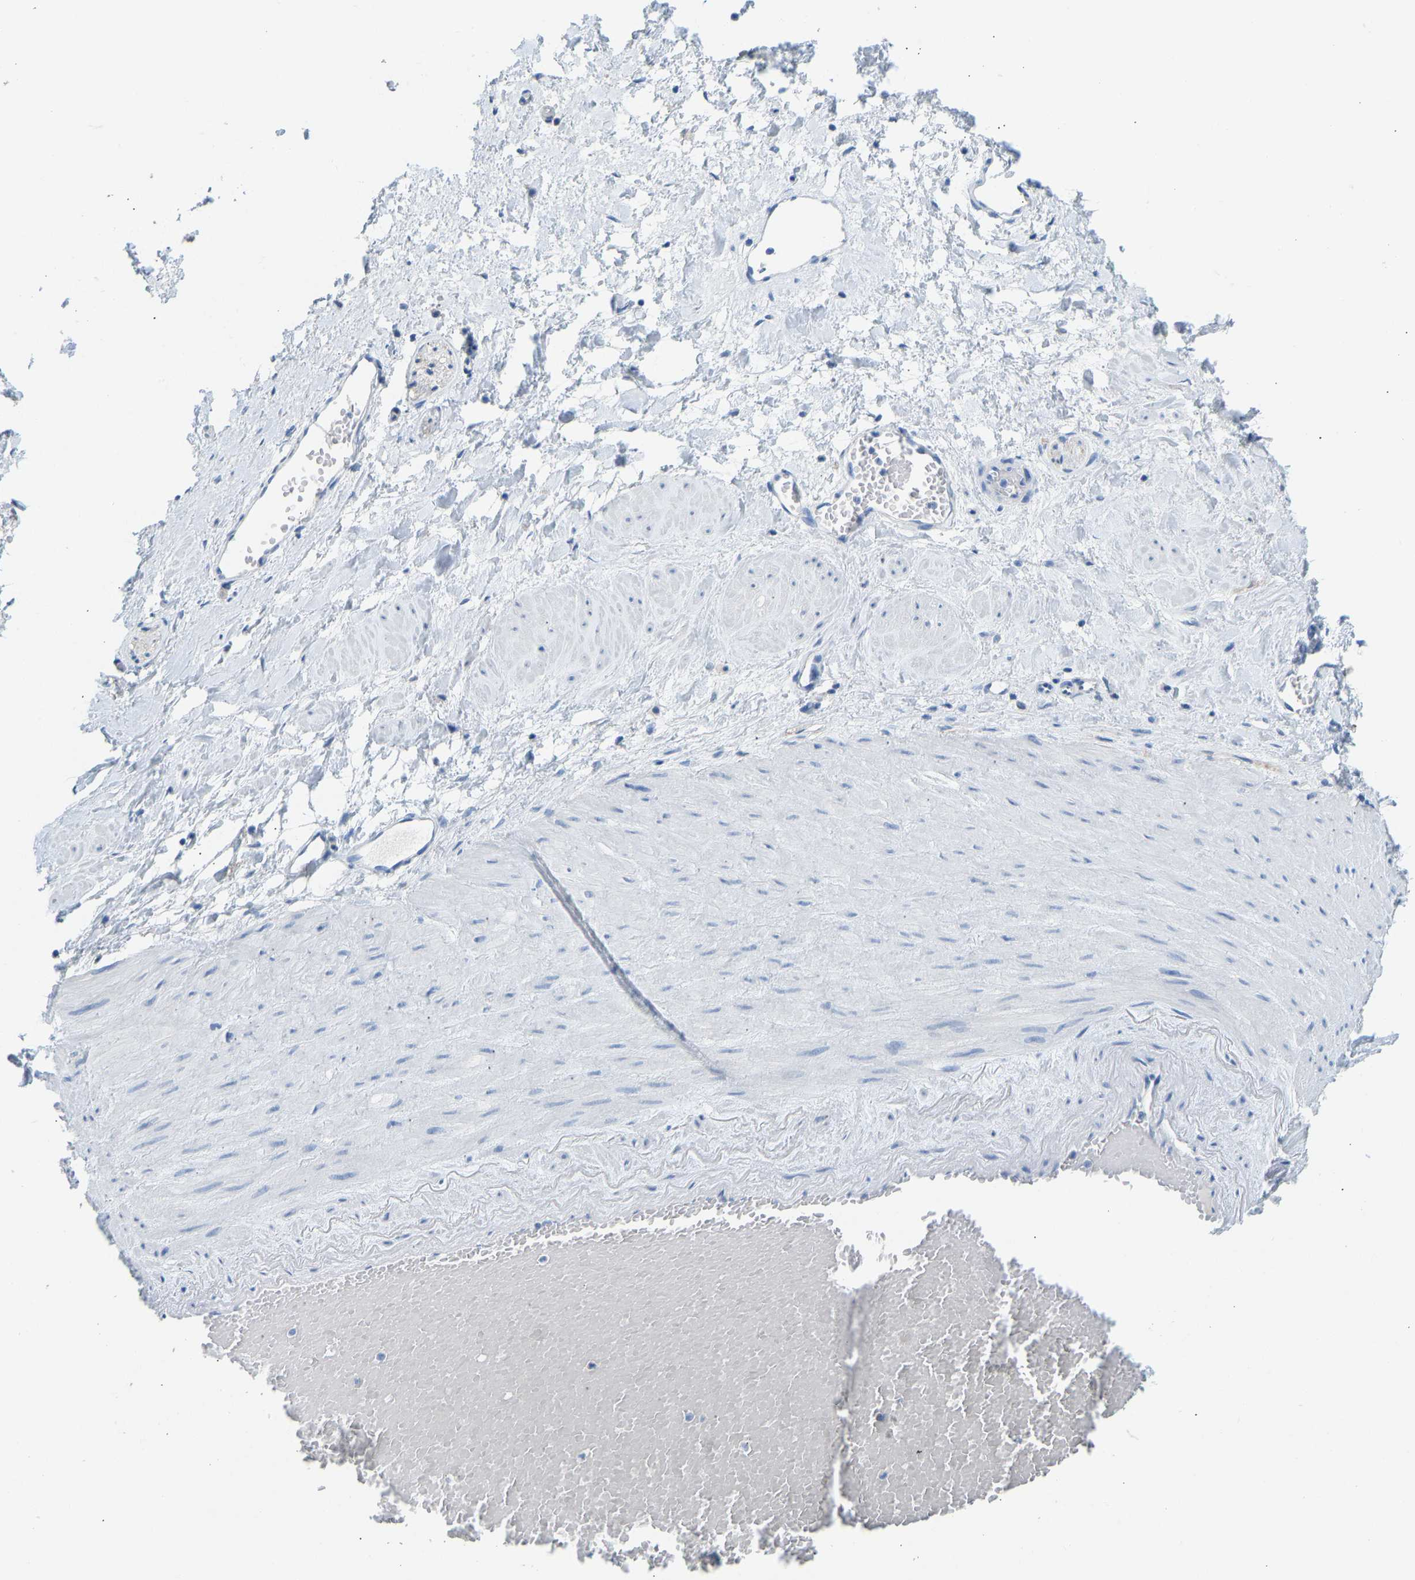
{"staining": {"intensity": "negative", "quantity": "none", "location": "none"}, "tissue": "adipose tissue", "cell_type": "Adipocytes", "image_type": "normal", "snomed": [{"axis": "morphology", "description": "Normal tissue, NOS"}, {"axis": "topography", "description": "Soft tissue"}, {"axis": "topography", "description": "Vascular tissue"}], "caption": "Micrograph shows no significant protein staining in adipocytes of normal adipose tissue. Nuclei are stained in blue.", "gene": "ATP1A1", "patient": {"sex": "female", "age": 35}}